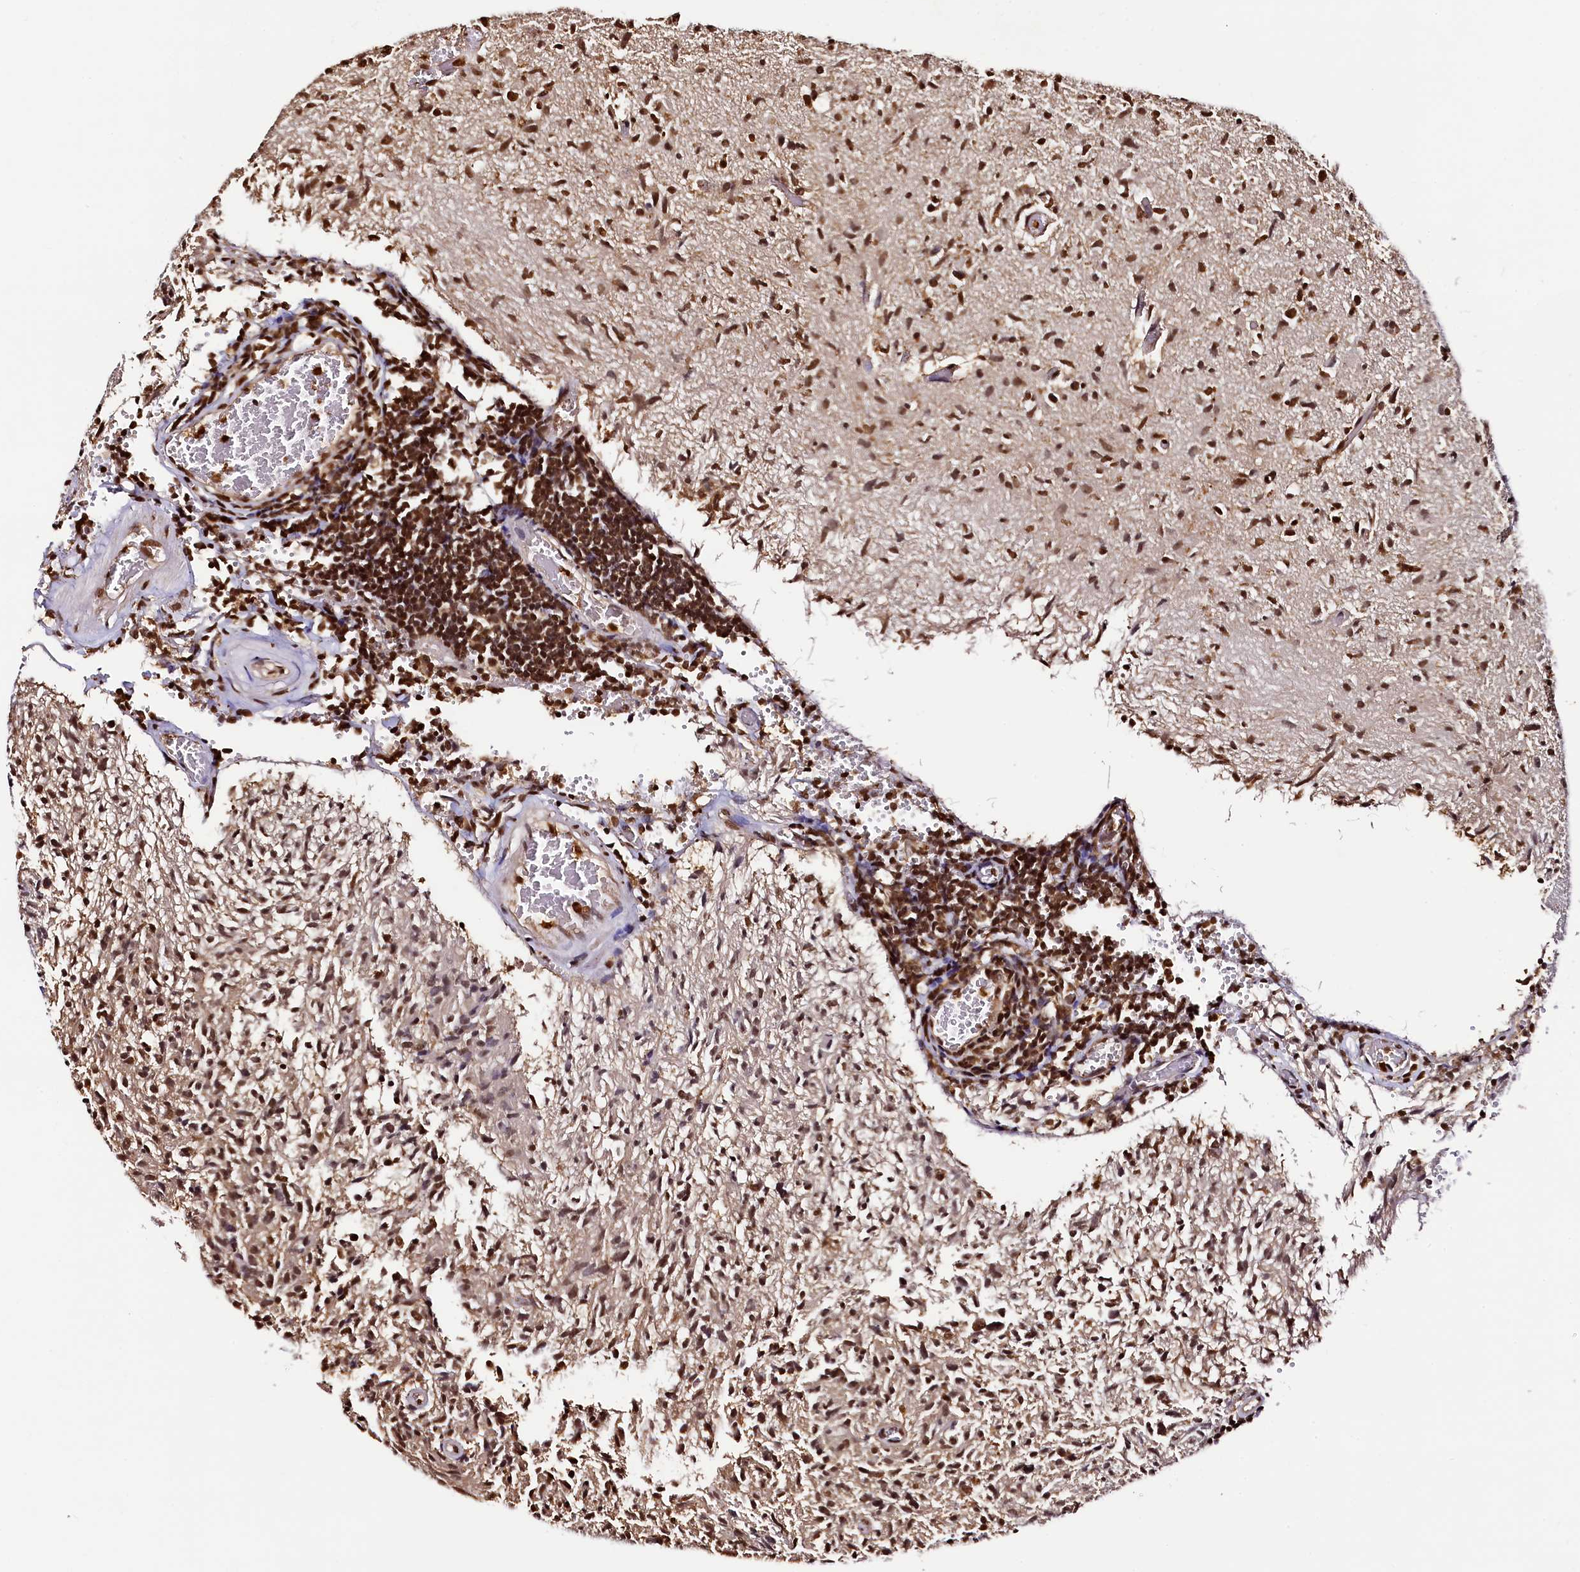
{"staining": {"intensity": "strong", "quantity": ">75%", "location": "nuclear"}, "tissue": "glioma", "cell_type": "Tumor cells", "image_type": "cancer", "snomed": [{"axis": "morphology", "description": "Glioma, malignant, High grade"}, {"axis": "topography", "description": "Brain"}], "caption": "About >75% of tumor cells in malignant glioma (high-grade) reveal strong nuclear protein expression as visualized by brown immunohistochemical staining.", "gene": "SNRPD2", "patient": {"sex": "female", "age": 57}}